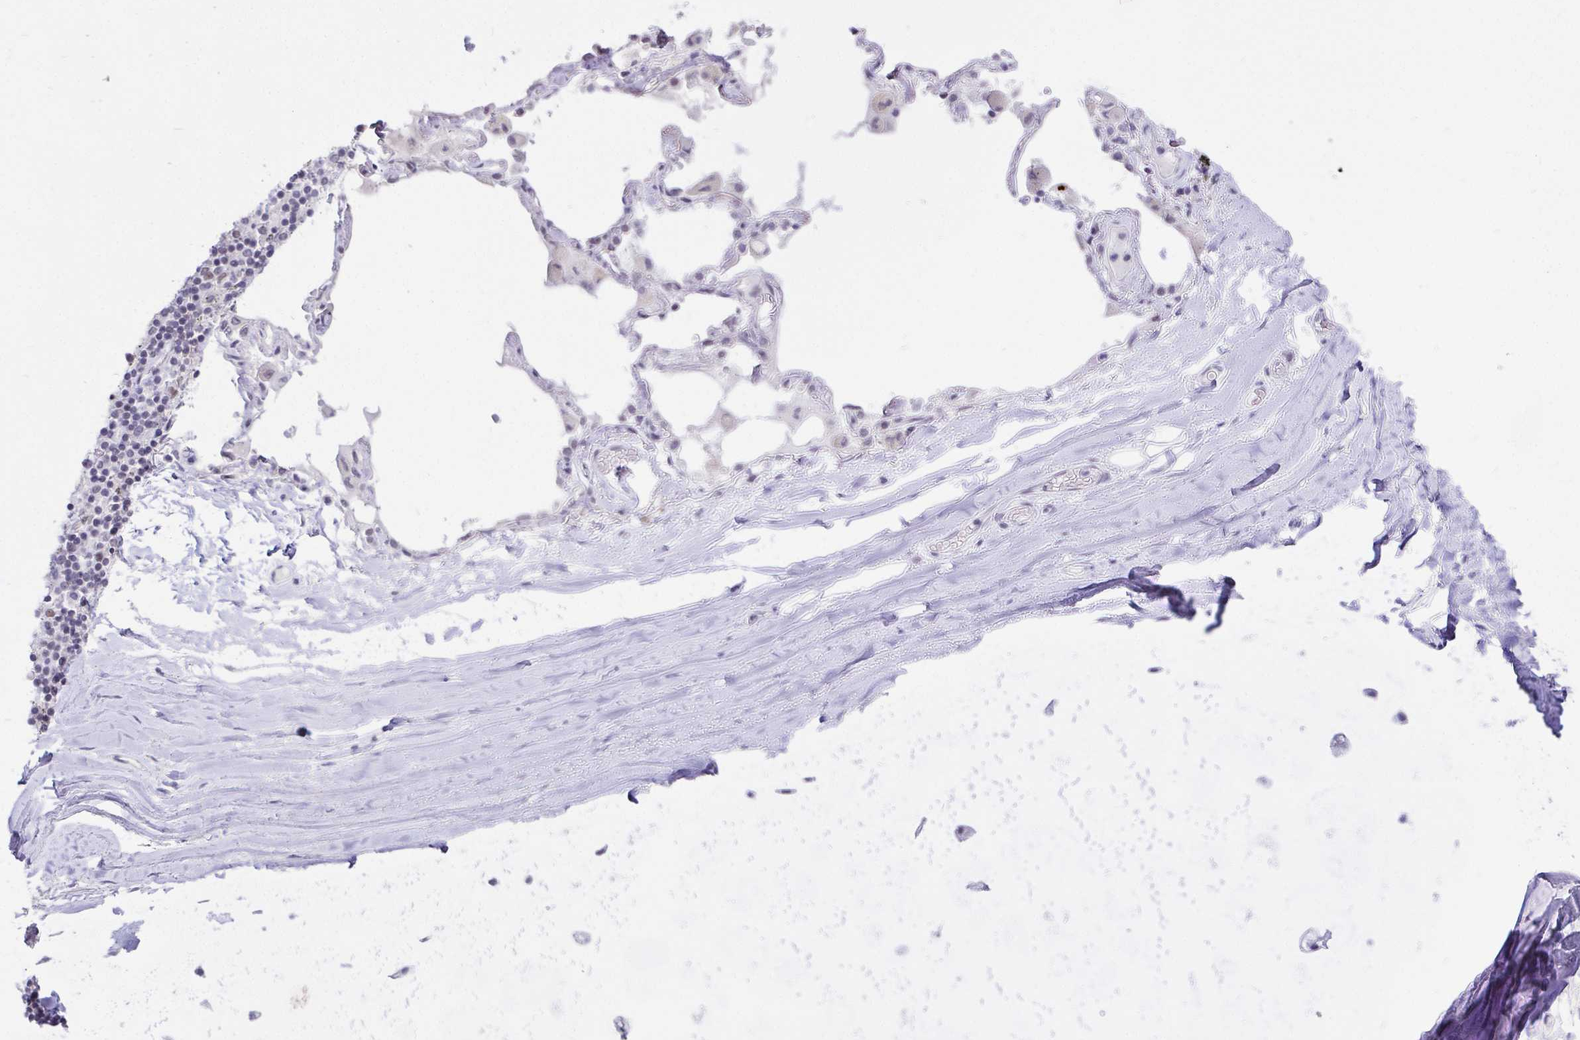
{"staining": {"intensity": "negative", "quantity": "none", "location": "none"}, "tissue": "soft tissue", "cell_type": "Chondrocytes", "image_type": "normal", "snomed": [{"axis": "morphology", "description": "Normal tissue, NOS"}, {"axis": "topography", "description": "Cartilage tissue"}, {"axis": "topography", "description": "Bronchus"}], "caption": "IHC histopathology image of normal human soft tissue stained for a protein (brown), which shows no staining in chondrocytes.", "gene": "ZNF860", "patient": {"sex": "male", "age": 64}}